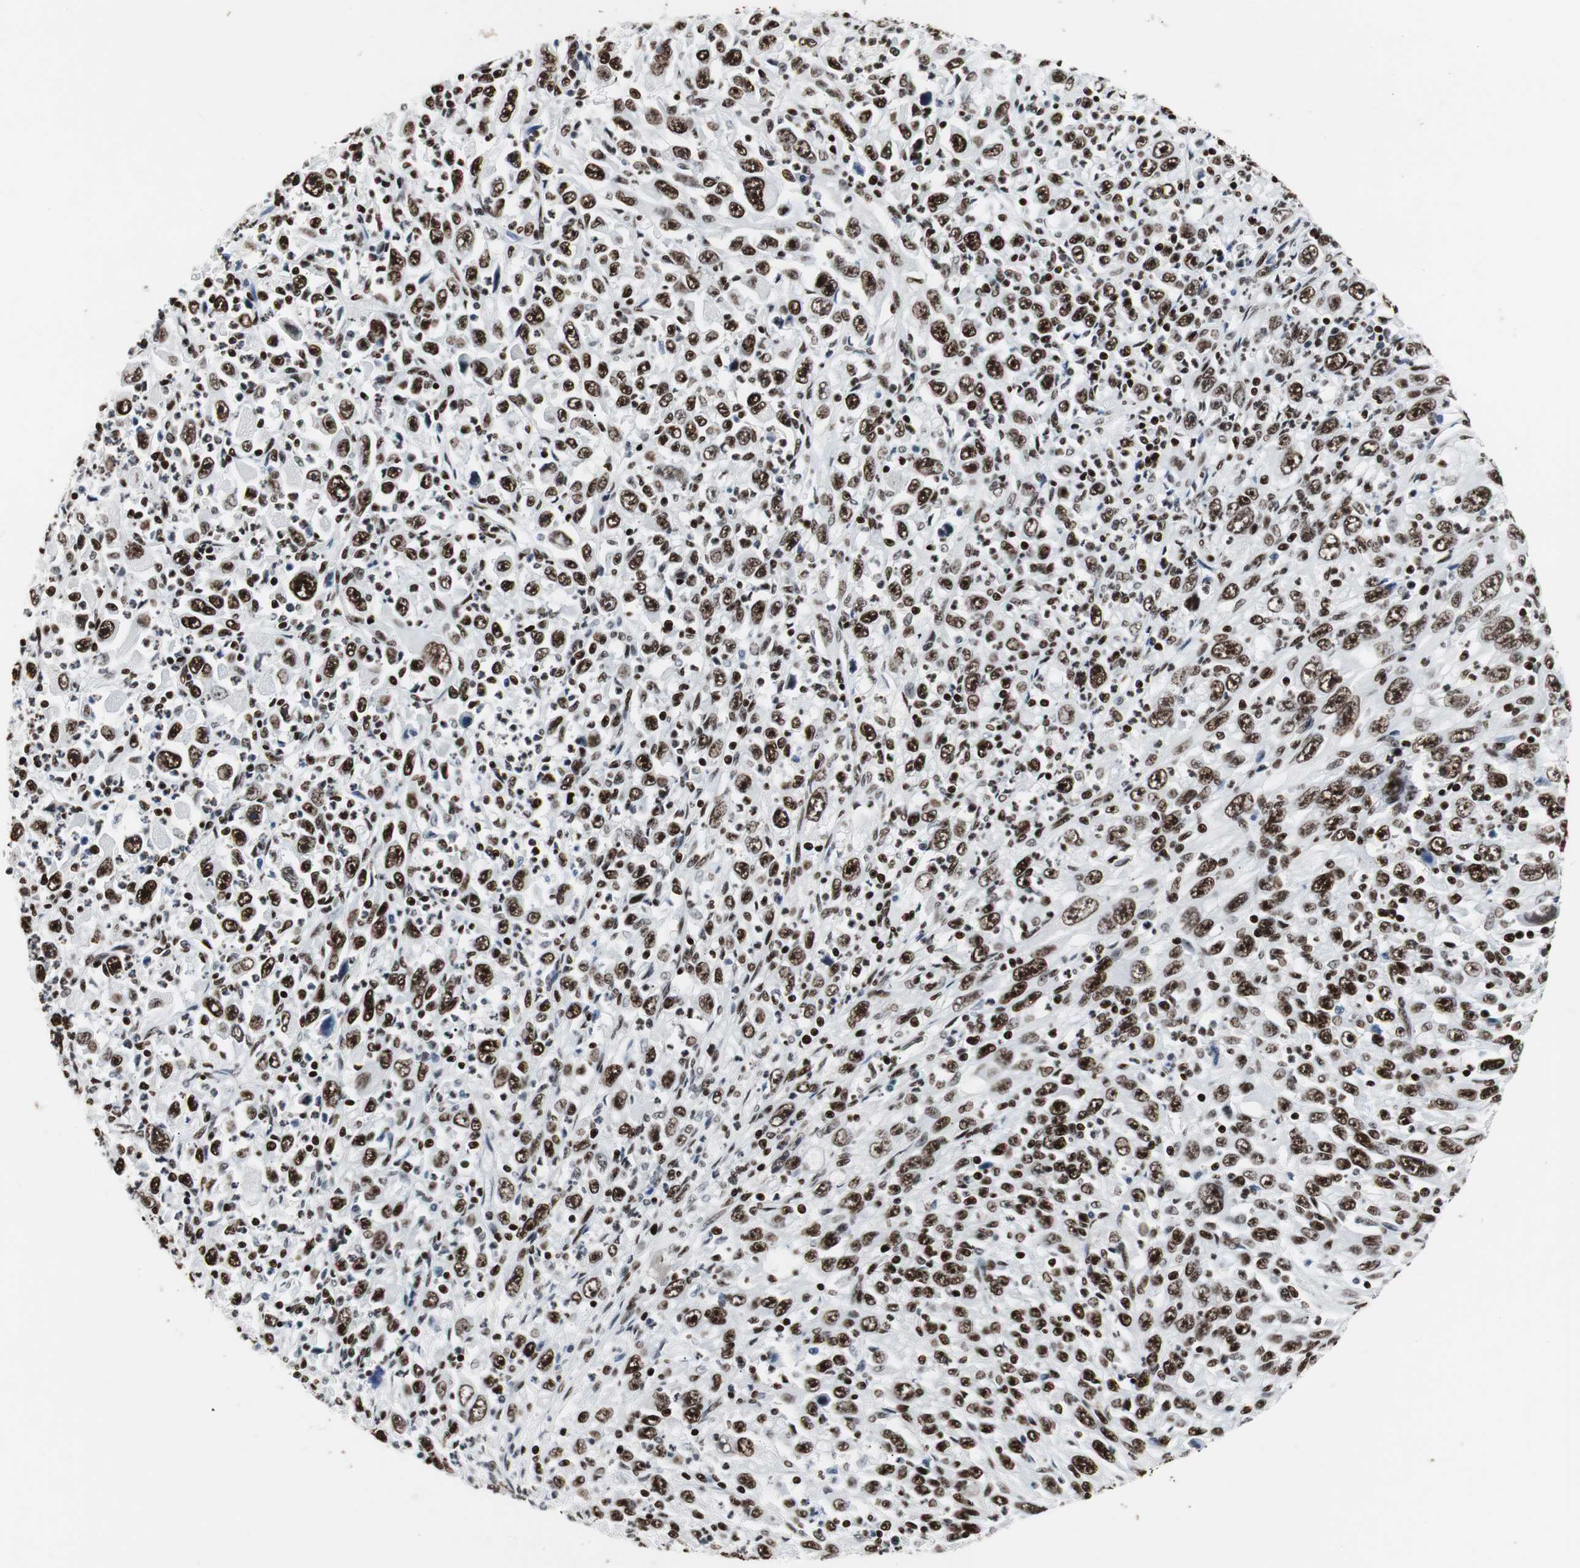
{"staining": {"intensity": "strong", "quantity": ">75%", "location": "nuclear"}, "tissue": "melanoma", "cell_type": "Tumor cells", "image_type": "cancer", "snomed": [{"axis": "morphology", "description": "Malignant melanoma, Metastatic site"}, {"axis": "topography", "description": "Skin"}], "caption": "Immunohistochemistry of human melanoma displays high levels of strong nuclear positivity in approximately >75% of tumor cells.", "gene": "MTA2", "patient": {"sex": "female", "age": 56}}